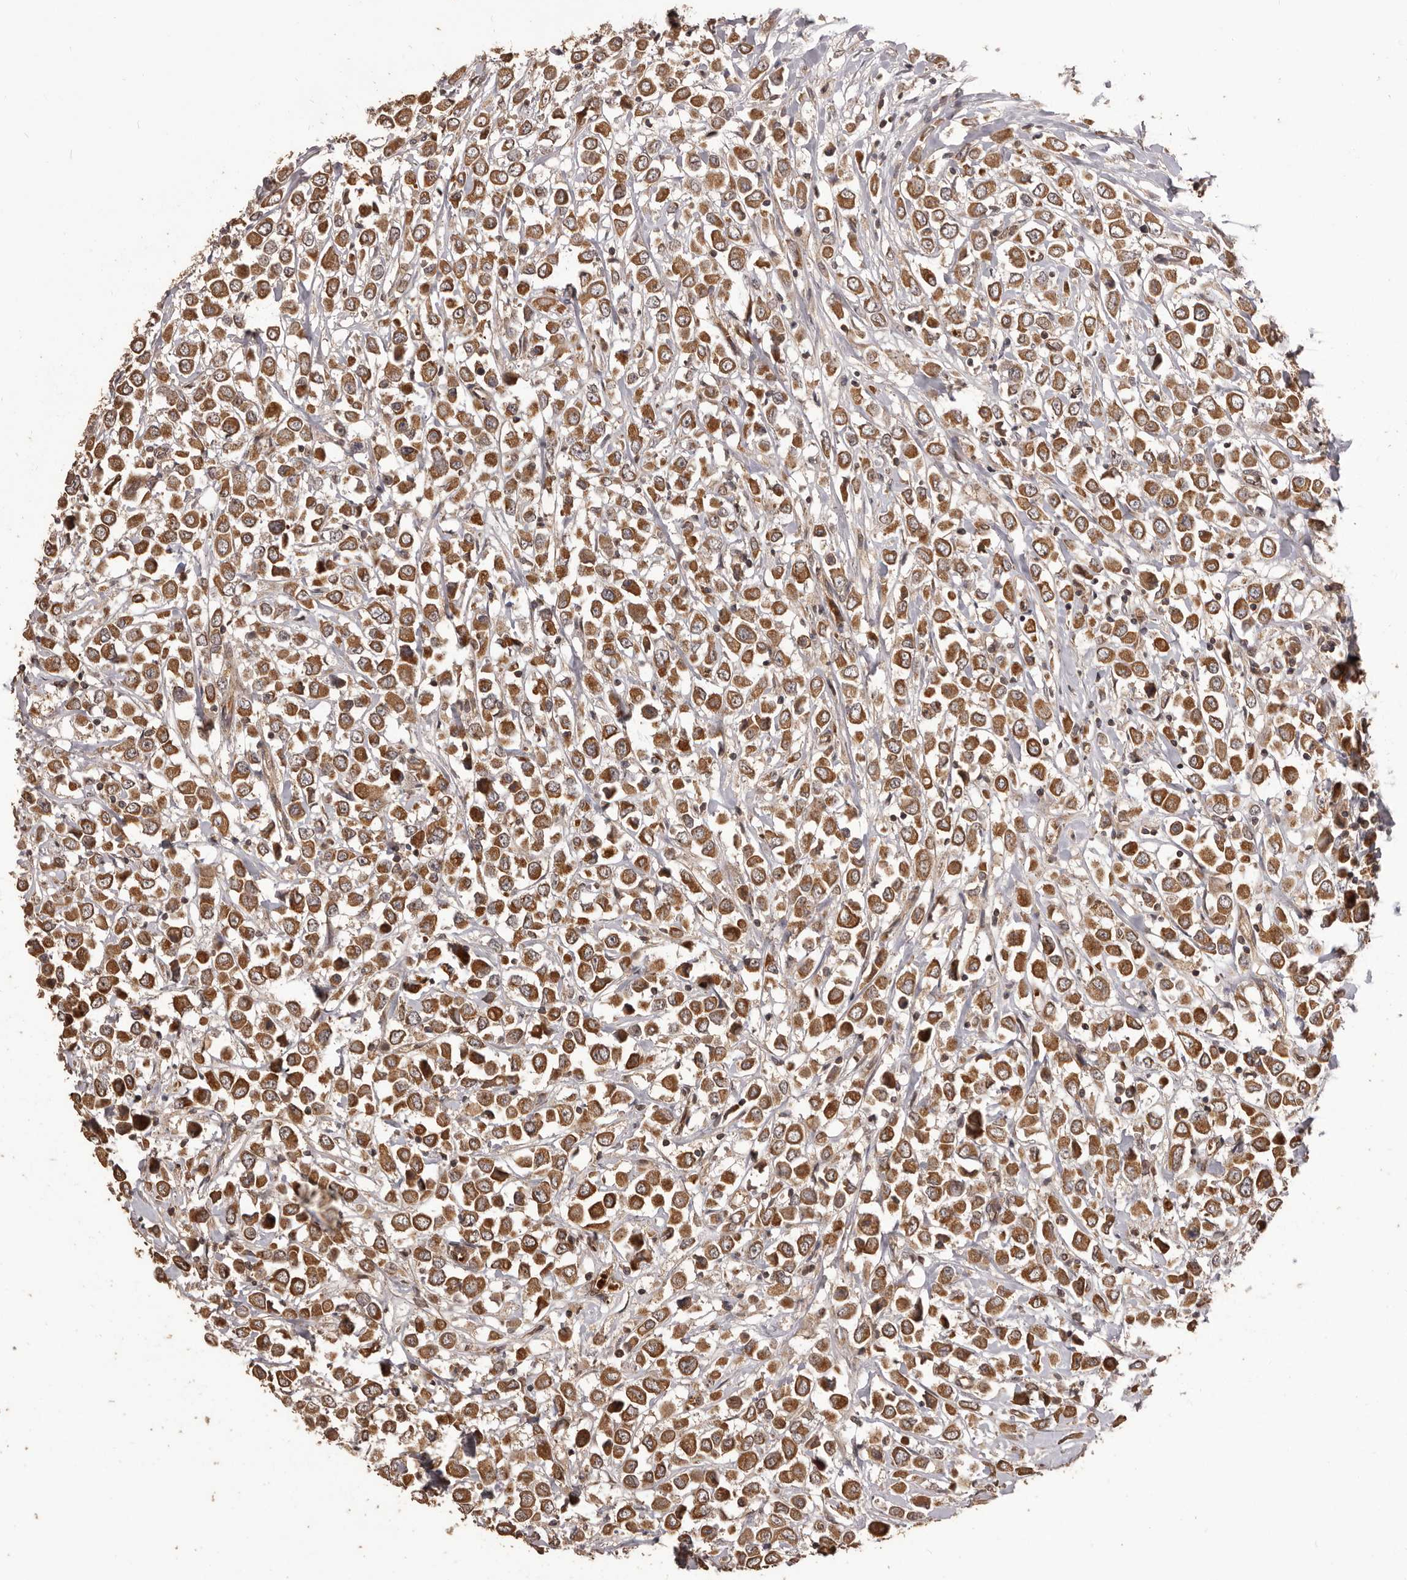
{"staining": {"intensity": "strong", "quantity": ">75%", "location": "cytoplasmic/membranous"}, "tissue": "breast cancer", "cell_type": "Tumor cells", "image_type": "cancer", "snomed": [{"axis": "morphology", "description": "Duct carcinoma"}, {"axis": "topography", "description": "Breast"}], "caption": "Immunohistochemical staining of human breast cancer (invasive ductal carcinoma) demonstrates strong cytoplasmic/membranous protein expression in about >75% of tumor cells.", "gene": "QRSL1", "patient": {"sex": "female", "age": 61}}